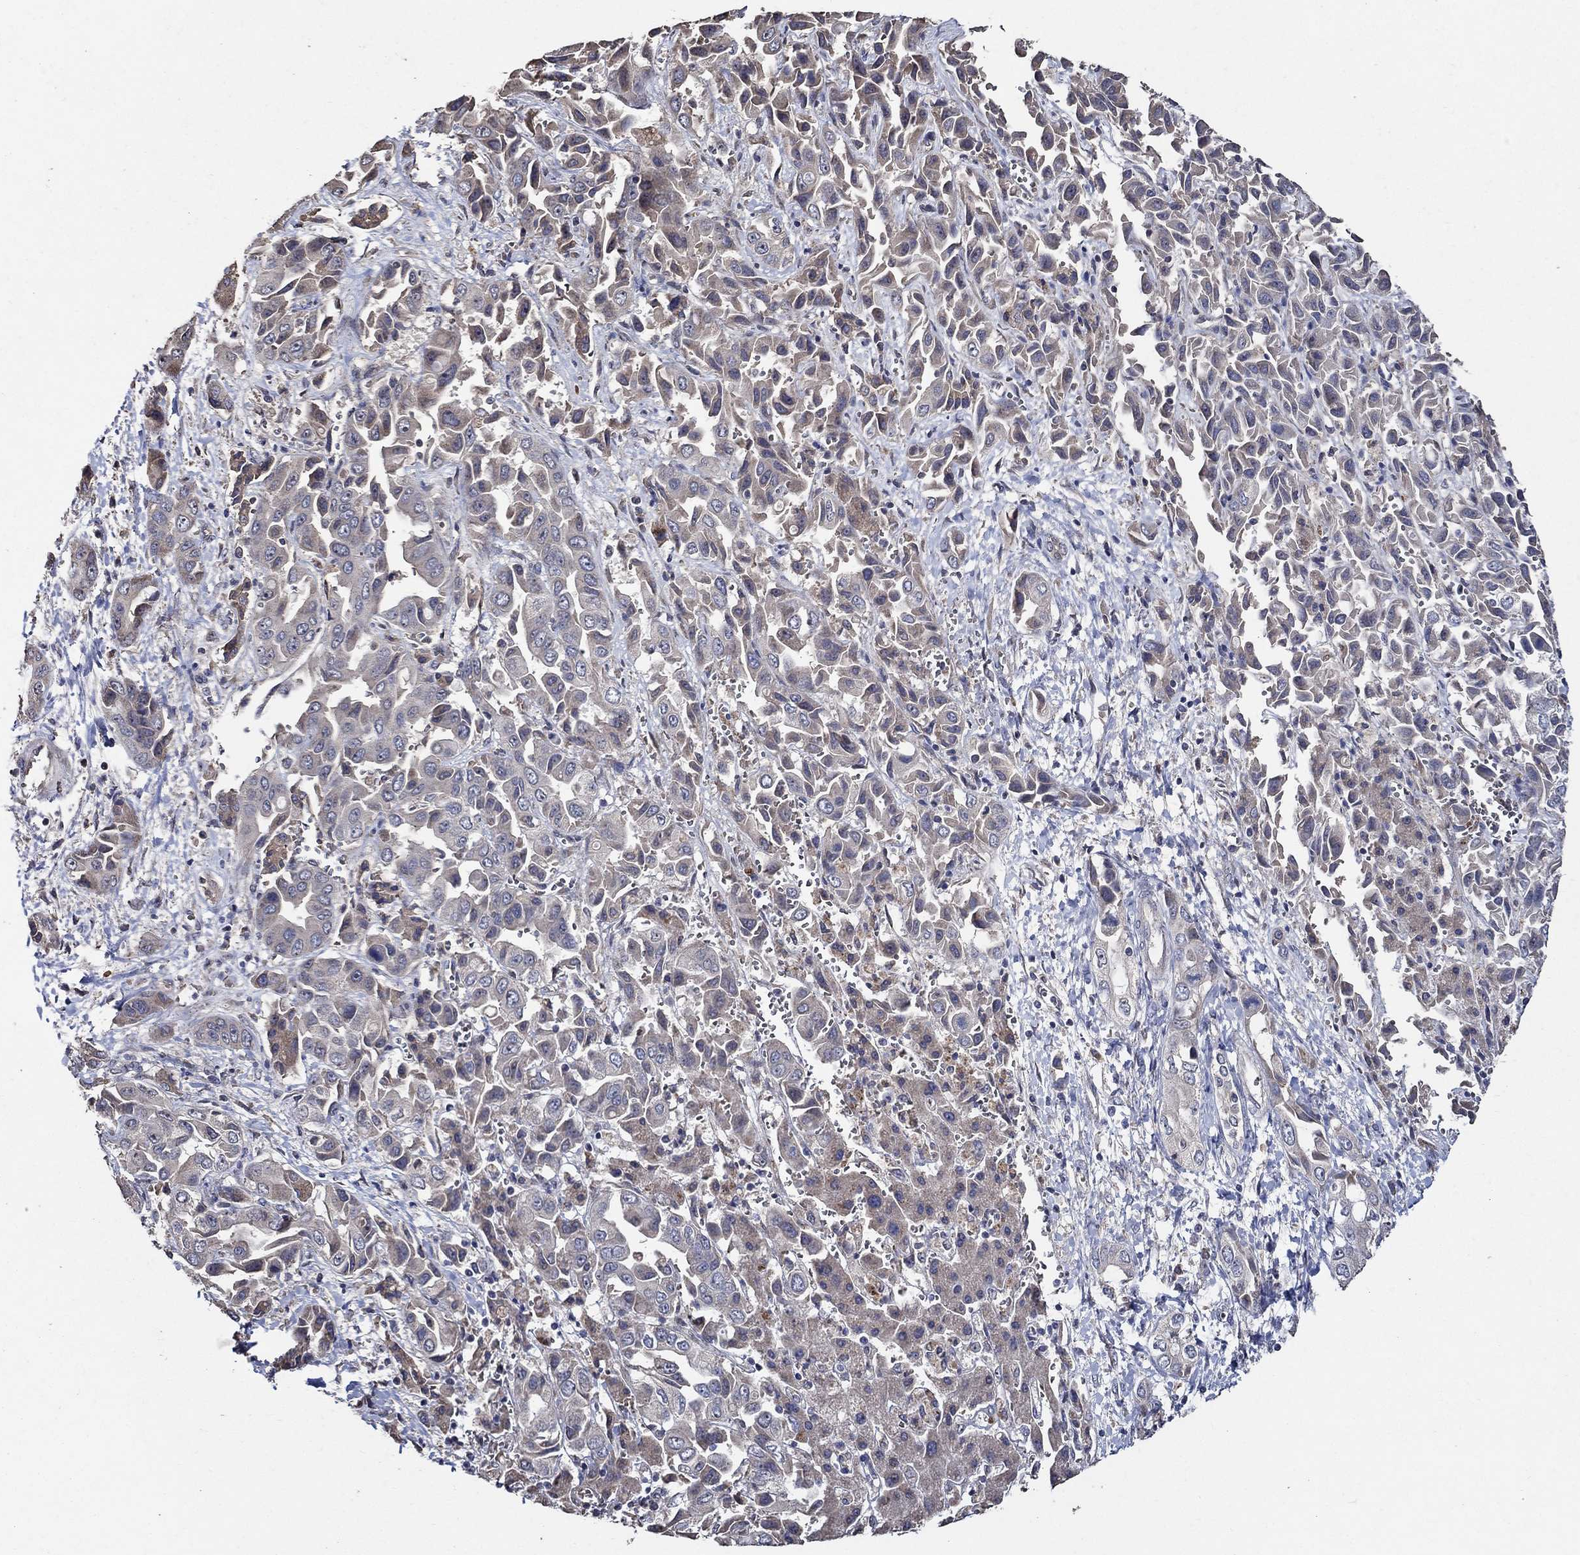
{"staining": {"intensity": "weak", "quantity": "25%-75%", "location": "cytoplasmic/membranous"}, "tissue": "liver cancer", "cell_type": "Tumor cells", "image_type": "cancer", "snomed": [{"axis": "morphology", "description": "Cholangiocarcinoma"}, {"axis": "topography", "description": "Liver"}], "caption": "Liver cancer (cholangiocarcinoma) tissue reveals weak cytoplasmic/membranous positivity in approximately 25%-75% of tumor cells, visualized by immunohistochemistry. Ihc stains the protein in brown and the nuclei are stained blue.", "gene": "HAP1", "patient": {"sex": "female", "age": 52}}